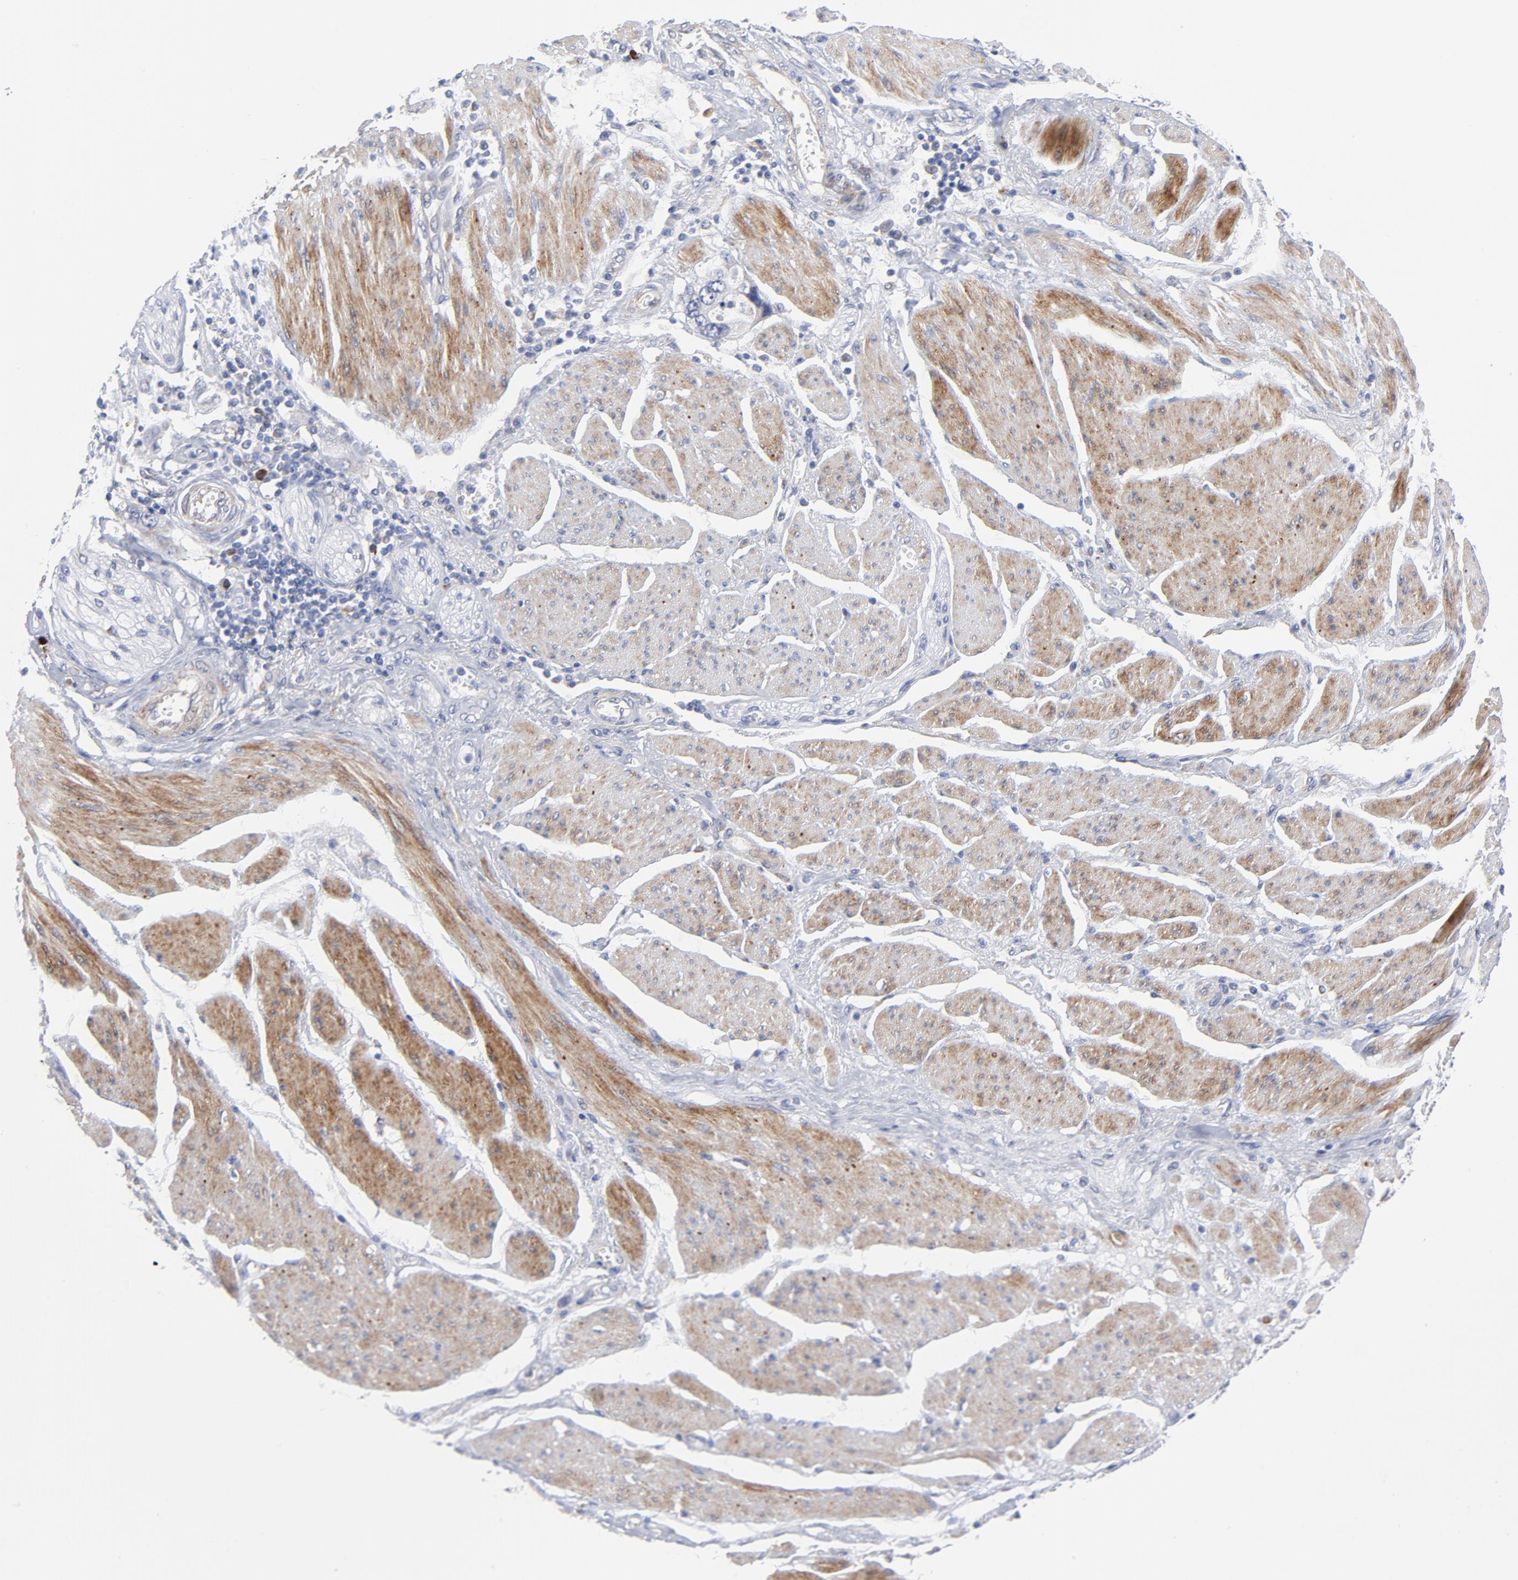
{"staining": {"intensity": "negative", "quantity": "none", "location": "none"}, "tissue": "stomach cancer", "cell_type": "Tumor cells", "image_type": "cancer", "snomed": [{"axis": "morphology", "description": "Adenocarcinoma, NOS"}, {"axis": "topography", "description": "Pancreas"}, {"axis": "topography", "description": "Stomach, upper"}], "caption": "Tumor cells show no significant protein positivity in stomach cancer.", "gene": "RAPGEF3", "patient": {"sex": "male", "age": 77}}